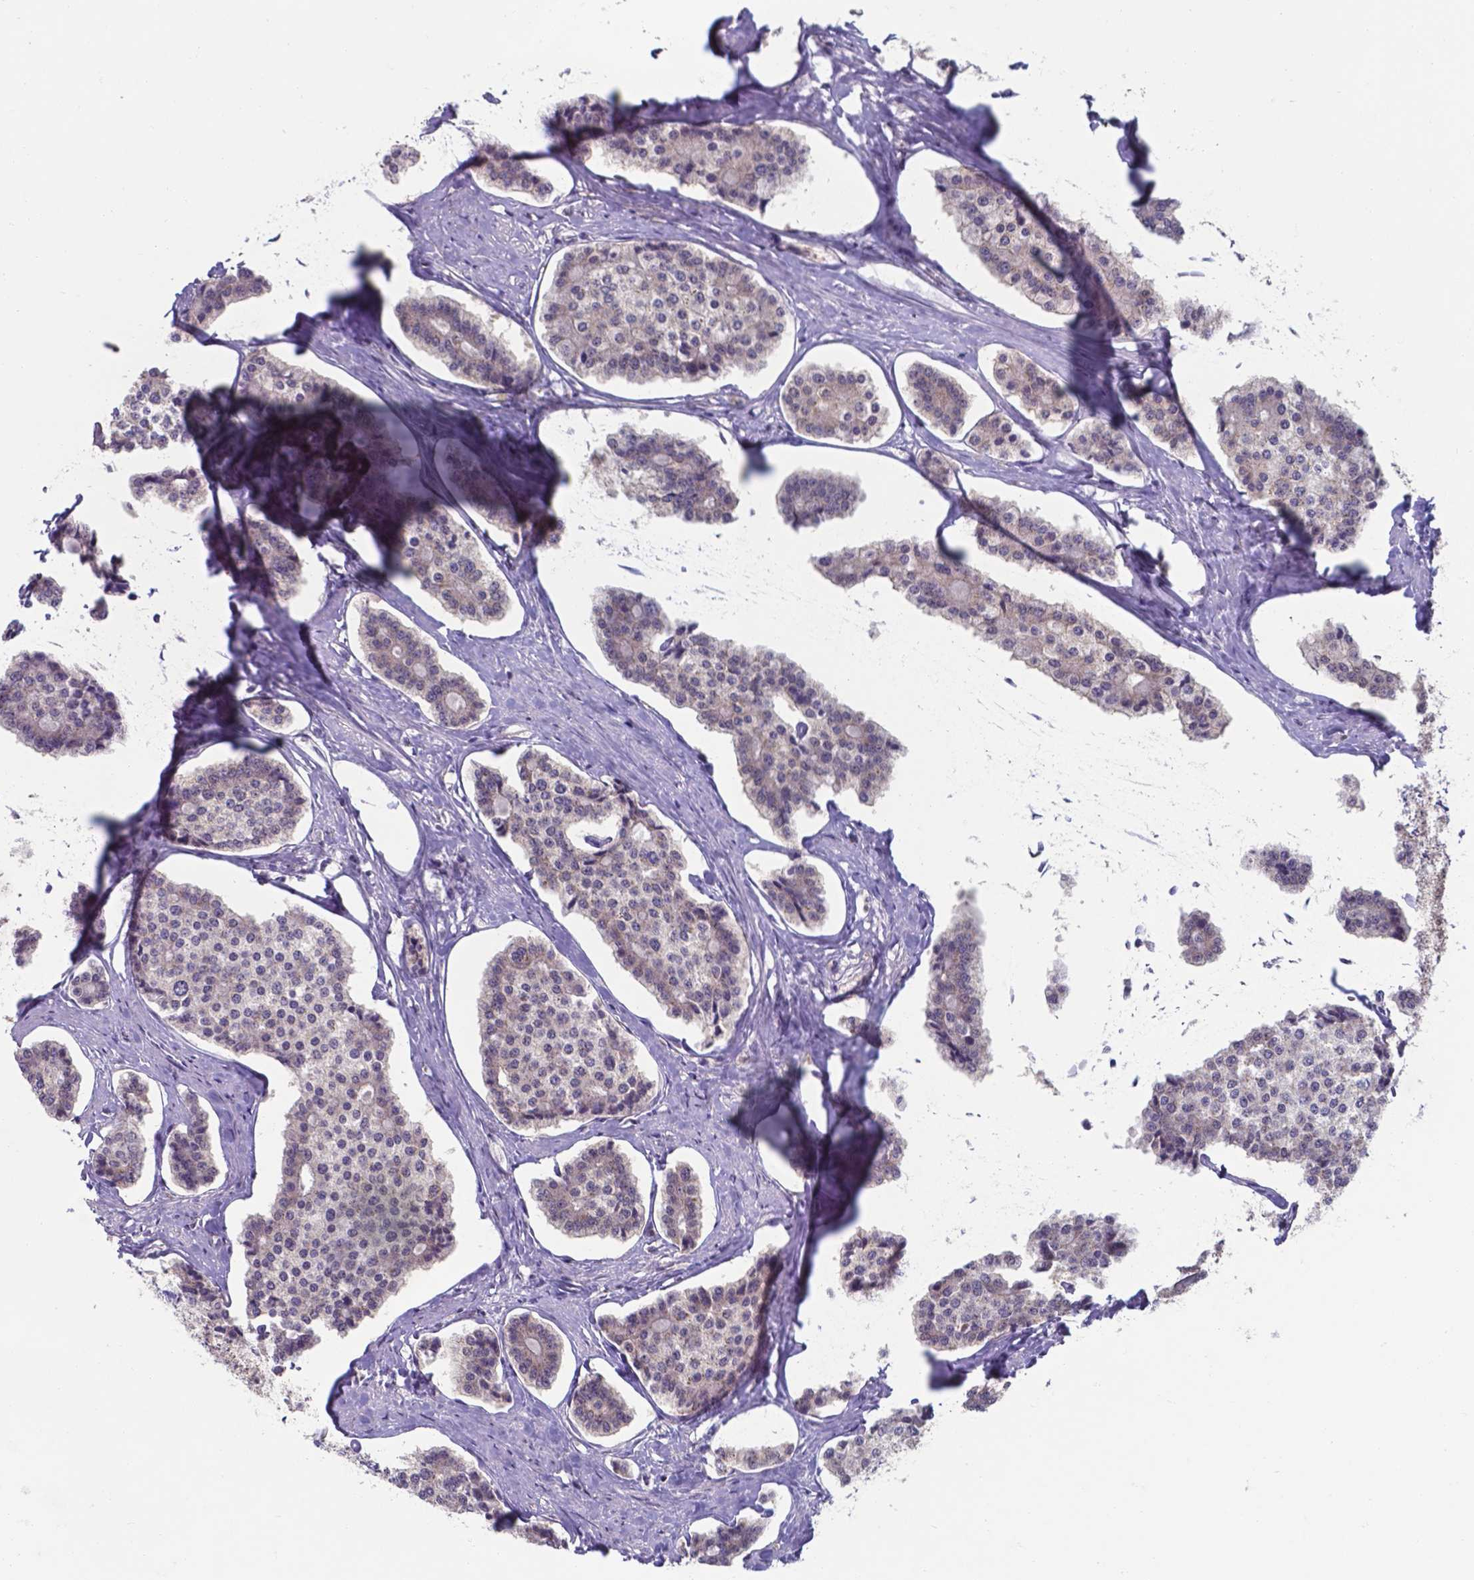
{"staining": {"intensity": "negative", "quantity": "none", "location": "none"}, "tissue": "carcinoid", "cell_type": "Tumor cells", "image_type": "cancer", "snomed": [{"axis": "morphology", "description": "Carcinoid, malignant, NOS"}, {"axis": "topography", "description": "Small intestine"}], "caption": "DAB (3,3'-diaminobenzidine) immunohistochemical staining of human malignant carcinoid shows no significant positivity in tumor cells.", "gene": "UBE2E2", "patient": {"sex": "female", "age": 65}}